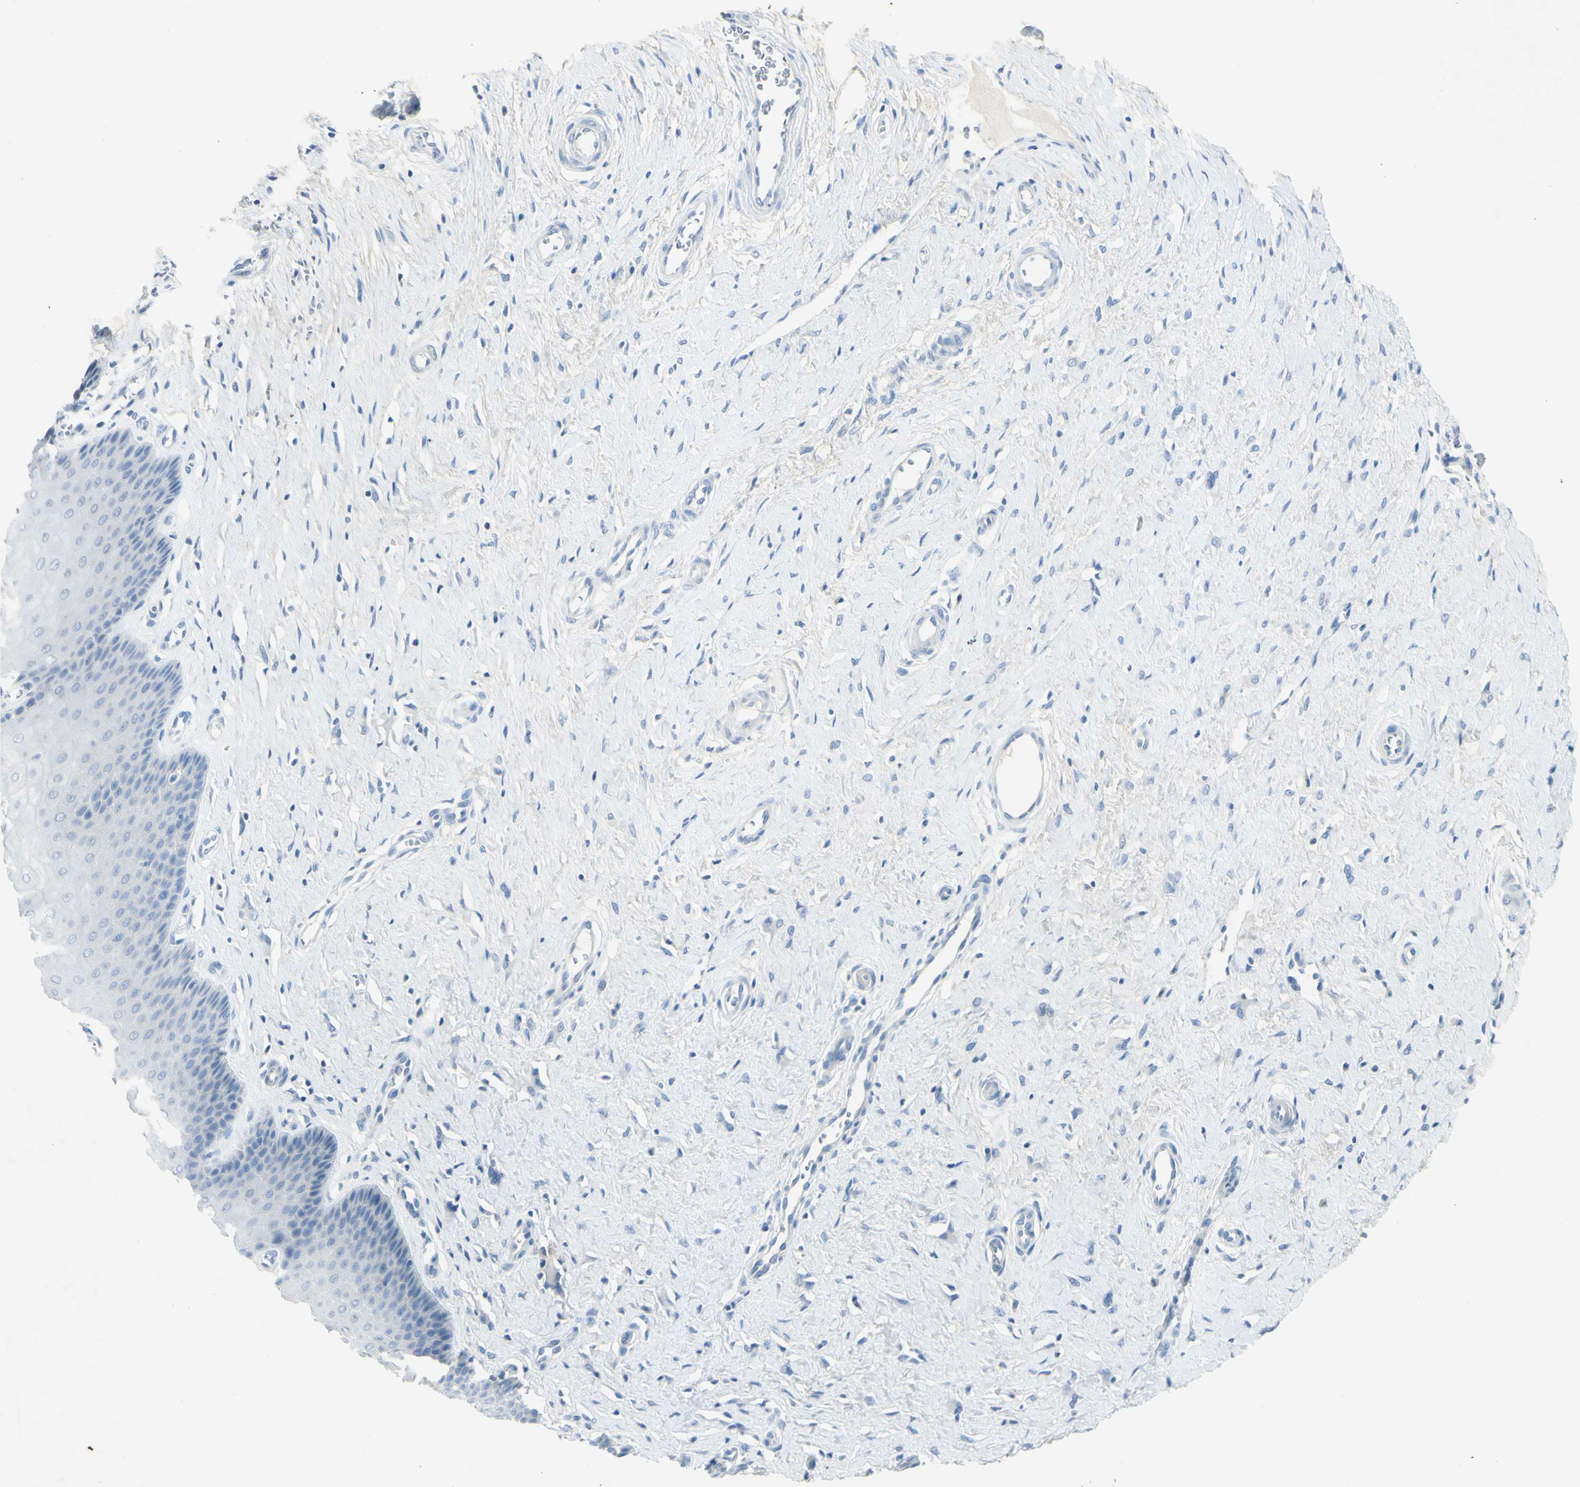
{"staining": {"intensity": "negative", "quantity": "none", "location": "none"}, "tissue": "cervix", "cell_type": "Glandular cells", "image_type": "normal", "snomed": [{"axis": "morphology", "description": "Normal tissue, NOS"}, {"axis": "topography", "description": "Cervix"}], "caption": "A photomicrograph of human cervix is negative for staining in glandular cells. (Immunohistochemistry, brightfield microscopy, high magnification).", "gene": "GDF15", "patient": {"sex": "female", "age": 55}}